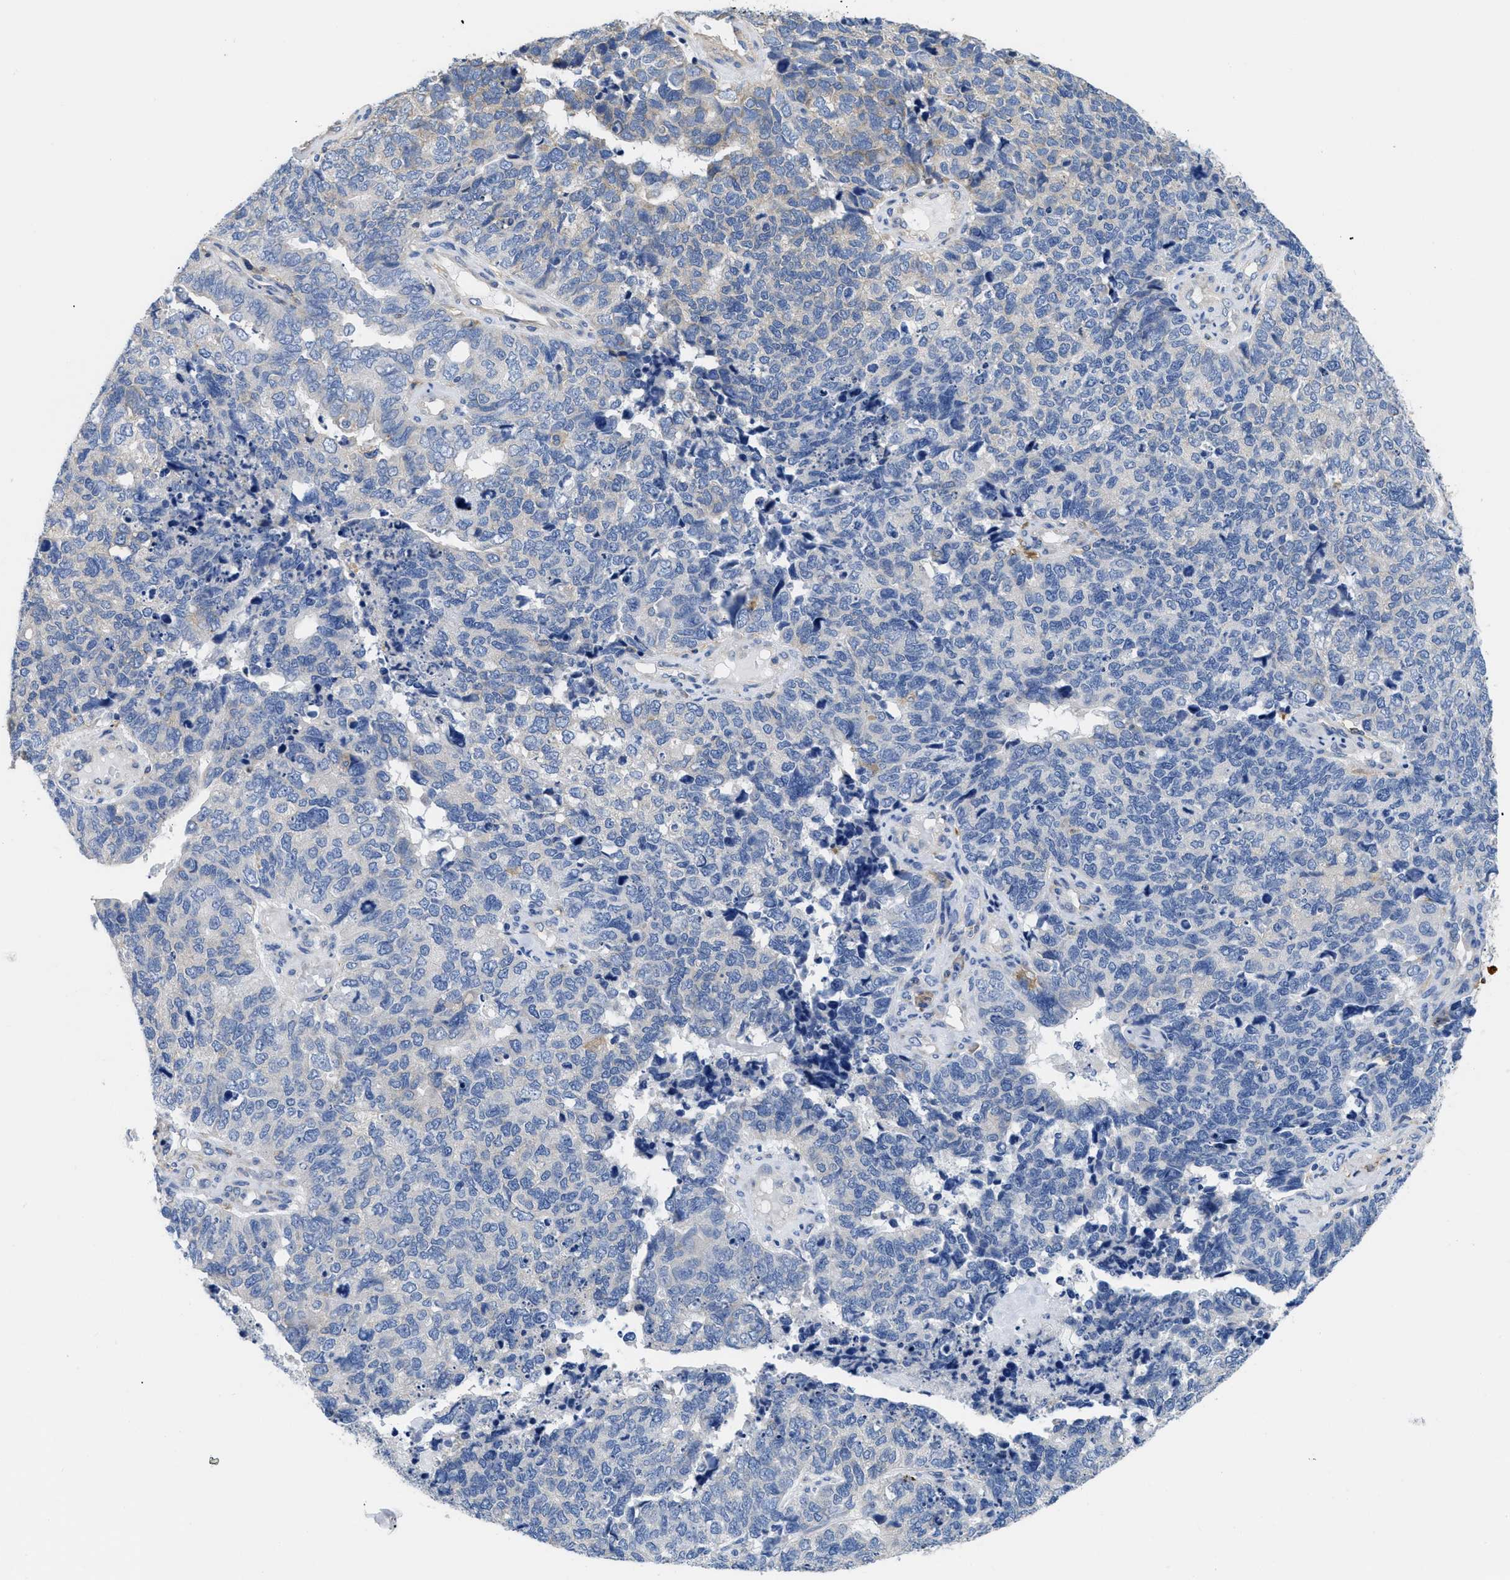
{"staining": {"intensity": "negative", "quantity": "none", "location": "none"}, "tissue": "cervical cancer", "cell_type": "Tumor cells", "image_type": "cancer", "snomed": [{"axis": "morphology", "description": "Squamous cell carcinoma, NOS"}, {"axis": "topography", "description": "Cervix"}], "caption": "A micrograph of squamous cell carcinoma (cervical) stained for a protein demonstrates no brown staining in tumor cells. Brightfield microscopy of immunohistochemistry (IHC) stained with DAB (3,3'-diaminobenzidine) (brown) and hematoxylin (blue), captured at high magnification.", "gene": "HLA-DPA1", "patient": {"sex": "female", "age": 63}}